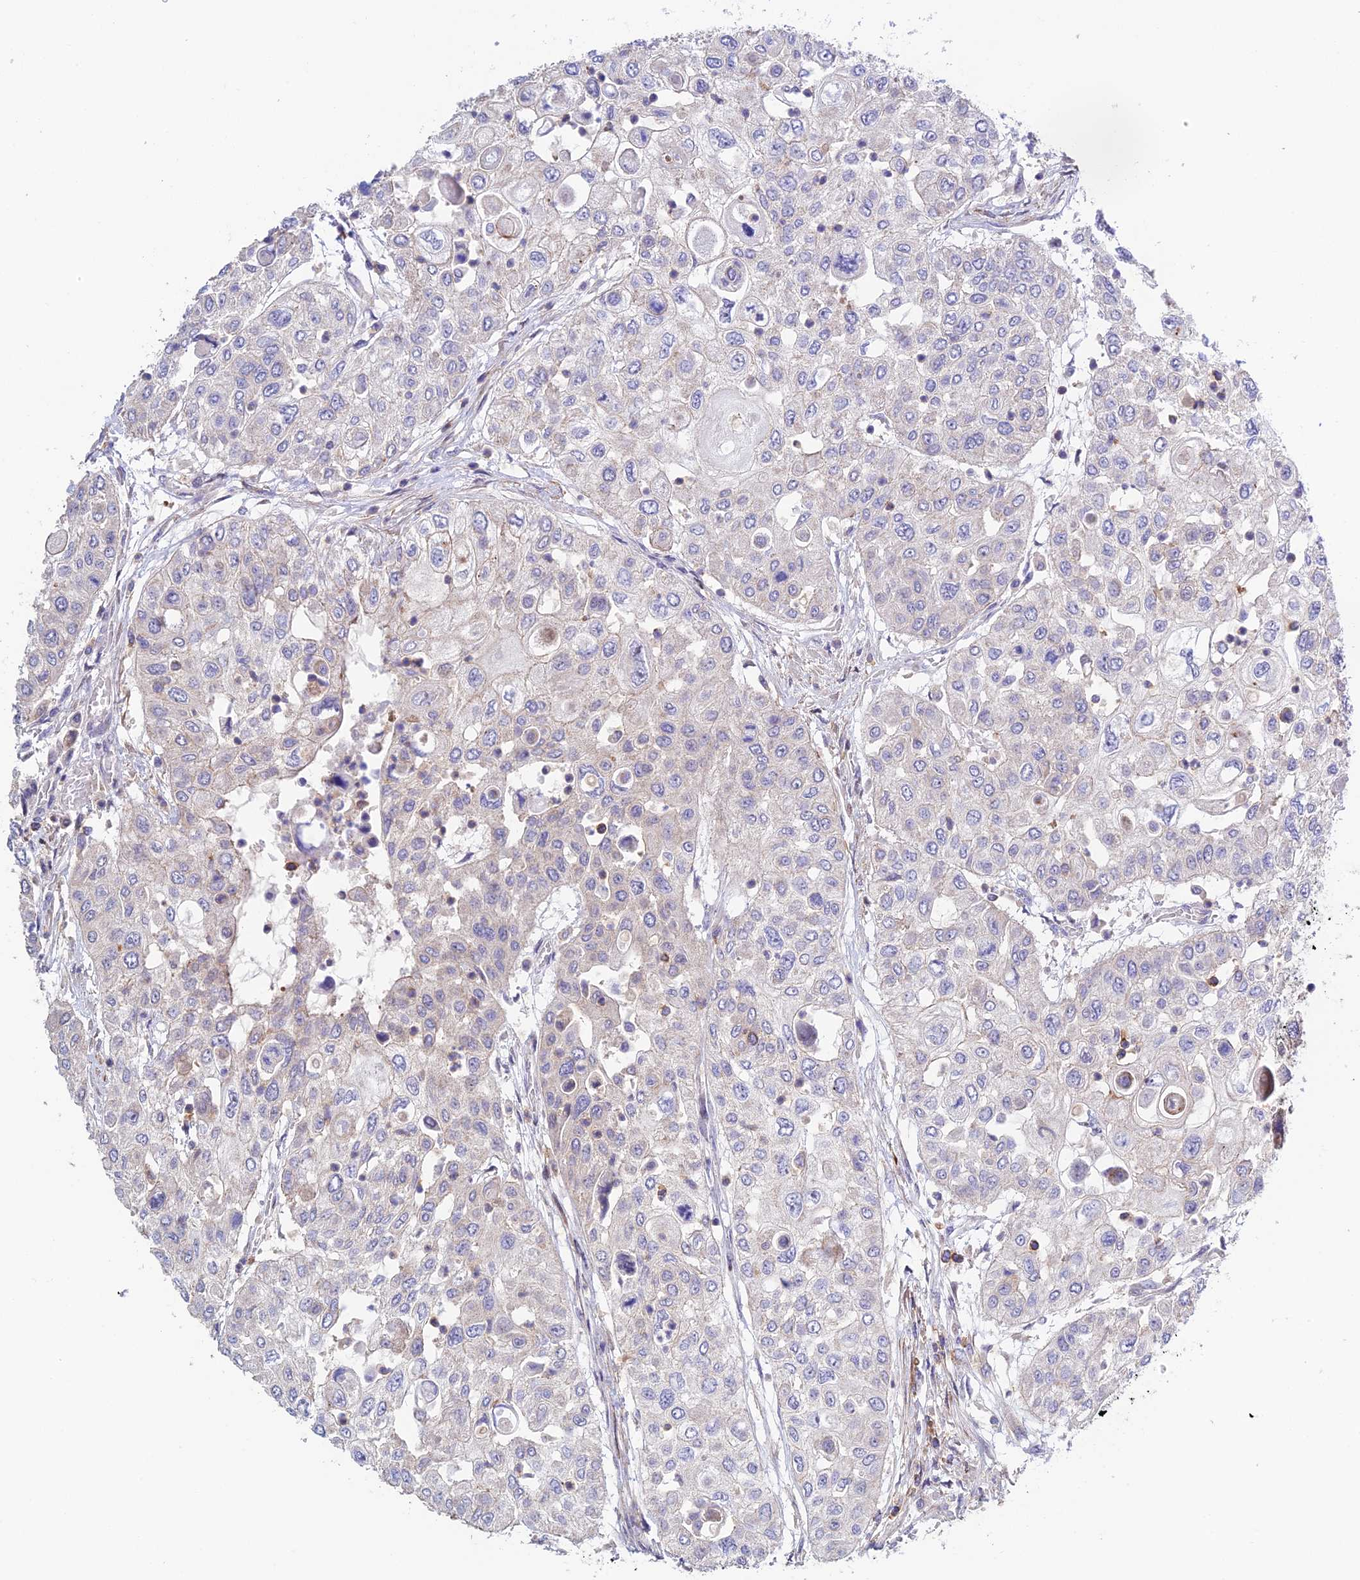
{"staining": {"intensity": "negative", "quantity": "none", "location": "none"}, "tissue": "urothelial cancer", "cell_type": "Tumor cells", "image_type": "cancer", "snomed": [{"axis": "morphology", "description": "Urothelial carcinoma, High grade"}, {"axis": "topography", "description": "Urinary bladder"}], "caption": "DAB immunohistochemical staining of human high-grade urothelial carcinoma displays no significant staining in tumor cells.", "gene": "PRIM1", "patient": {"sex": "female", "age": 79}}